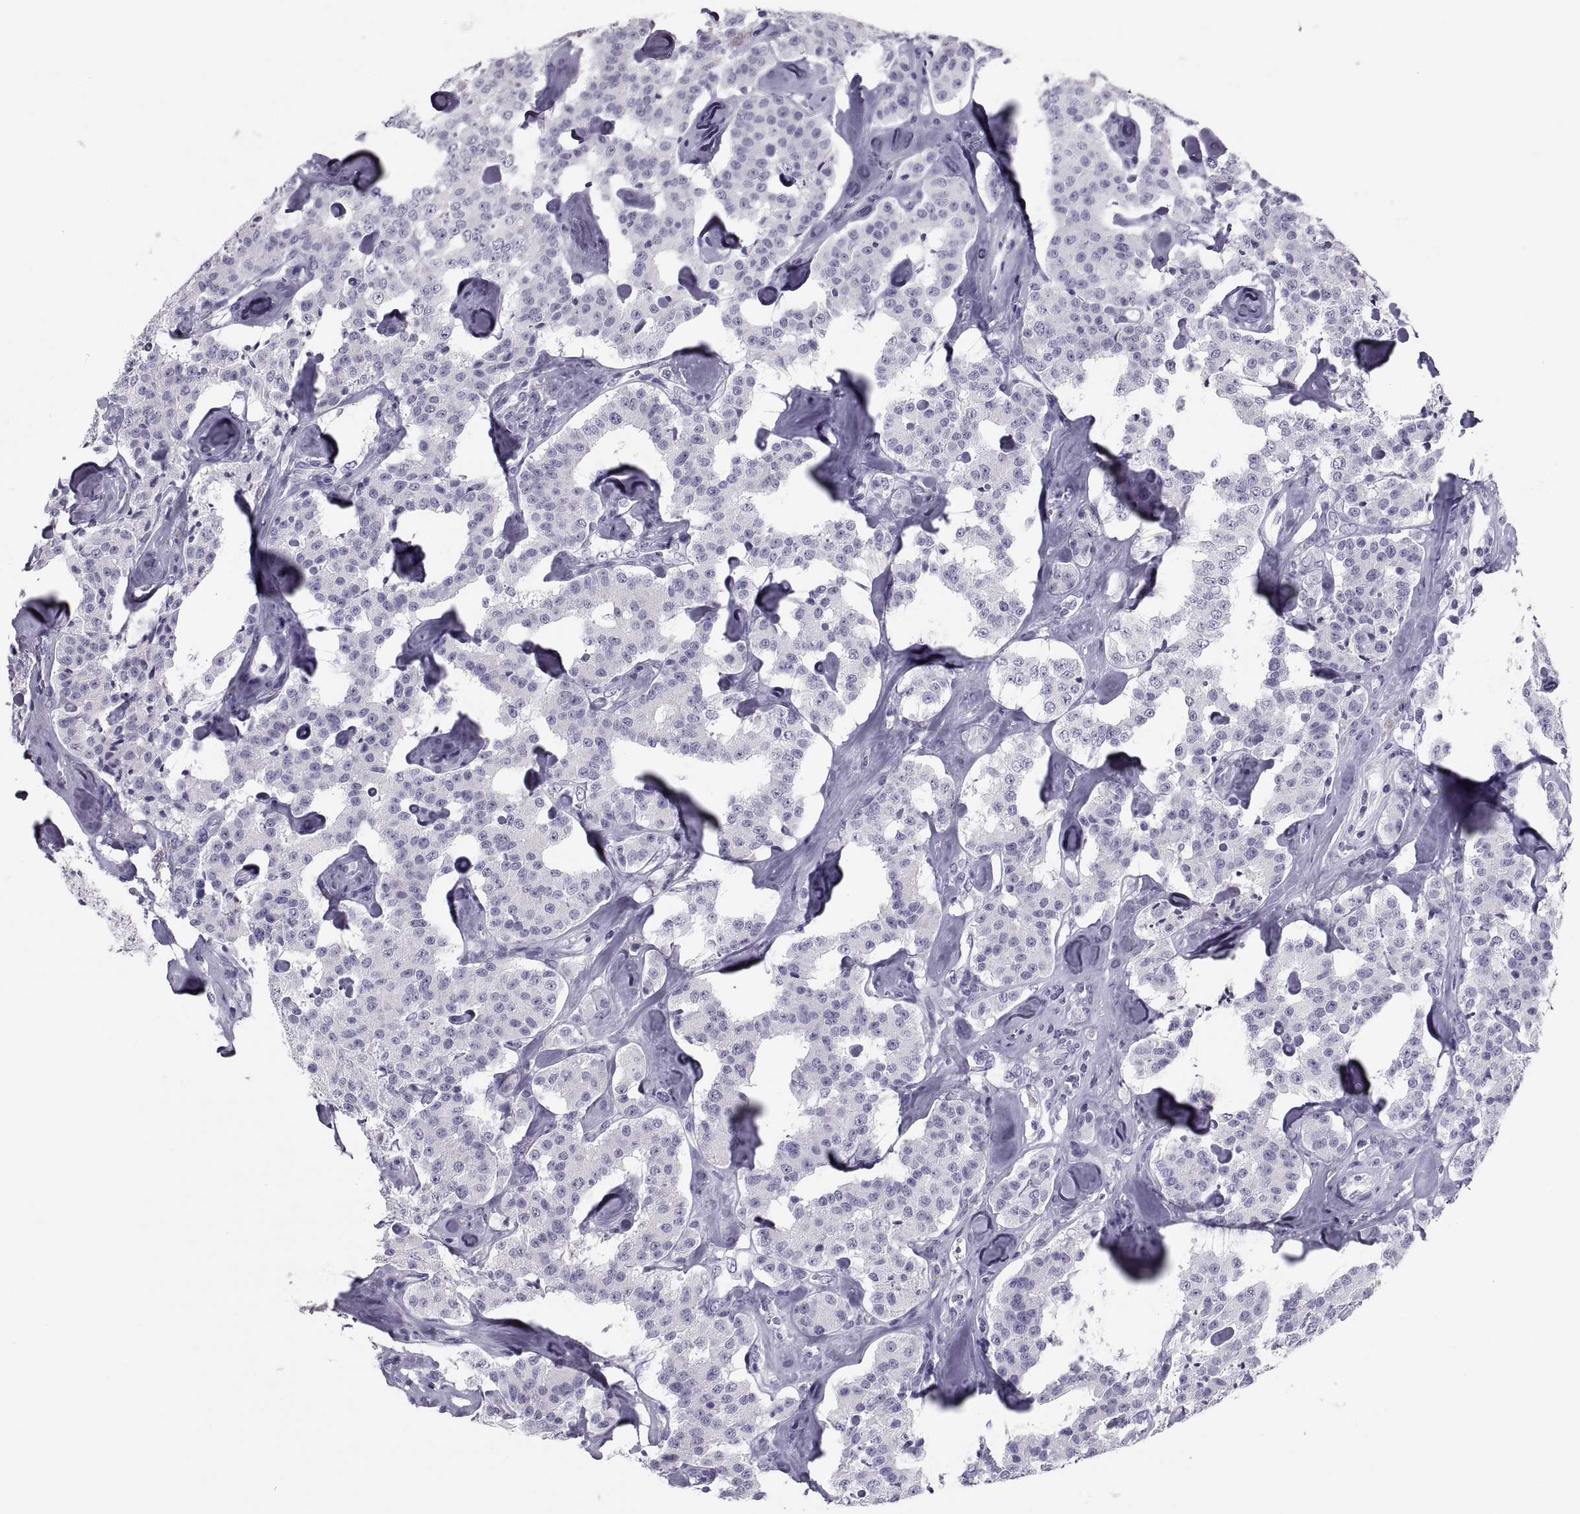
{"staining": {"intensity": "negative", "quantity": "none", "location": "none"}, "tissue": "carcinoid", "cell_type": "Tumor cells", "image_type": "cancer", "snomed": [{"axis": "morphology", "description": "Carcinoid, malignant, NOS"}, {"axis": "topography", "description": "Pancreas"}], "caption": "The image displays no staining of tumor cells in carcinoid. (Brightfield microscopy of DAB IHC at high magnification).", "gene": "CRISP1", "patient": {"sex": "male", "age": 41}}